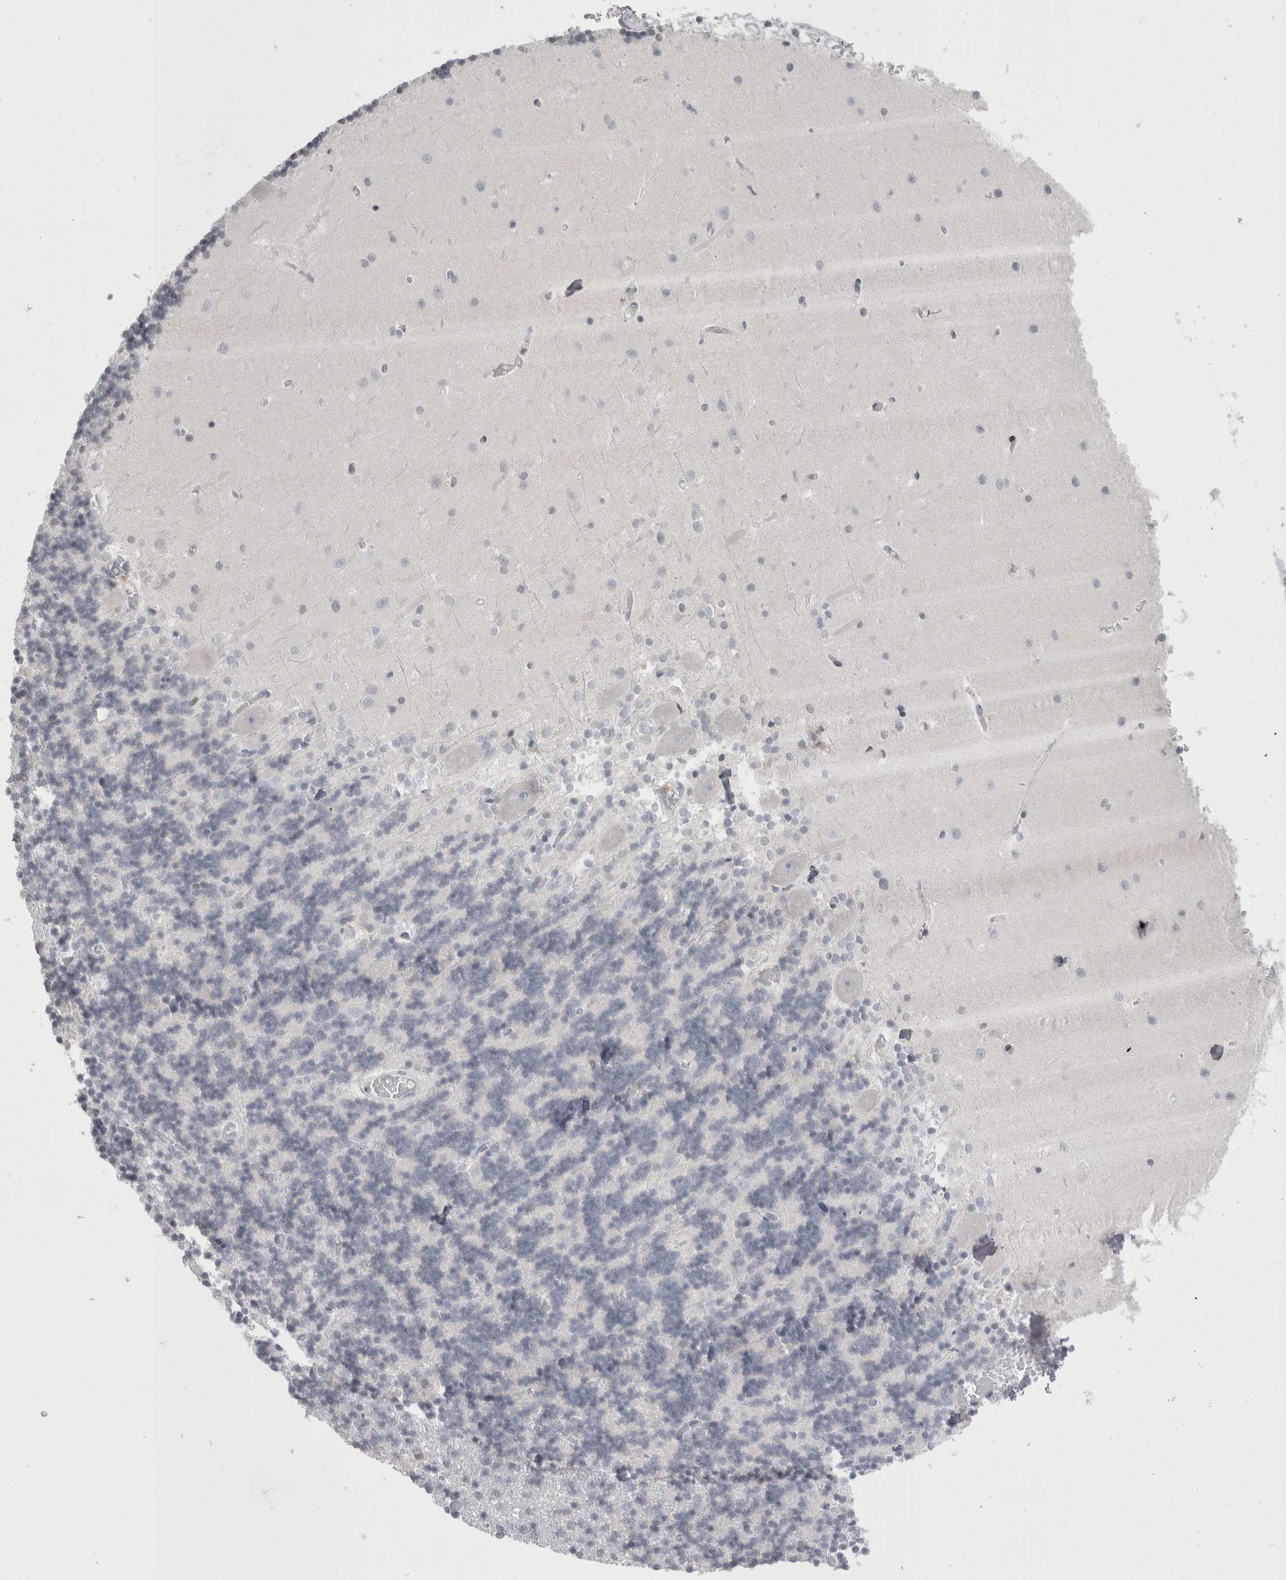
{"staining": {"intensity": "negative", "quantity": "none", "location": "none"}, "tissue": "cerebellum", "cell_type": "Cells in granular layer", "image_type": "normal", "snomed": [{"axis": "morphology", "description": "Normal tissue, NOS"}, {"axis": "topography", "description": "Cerebellum"}], "caption": "High power microscopy photomicrograph of an IHC photomicrograph of benign cerebellum, revealing no significant expression in cells in granular layer.", "gene": "FNDC8", "patient": {"sex": "male", "age": 37}}